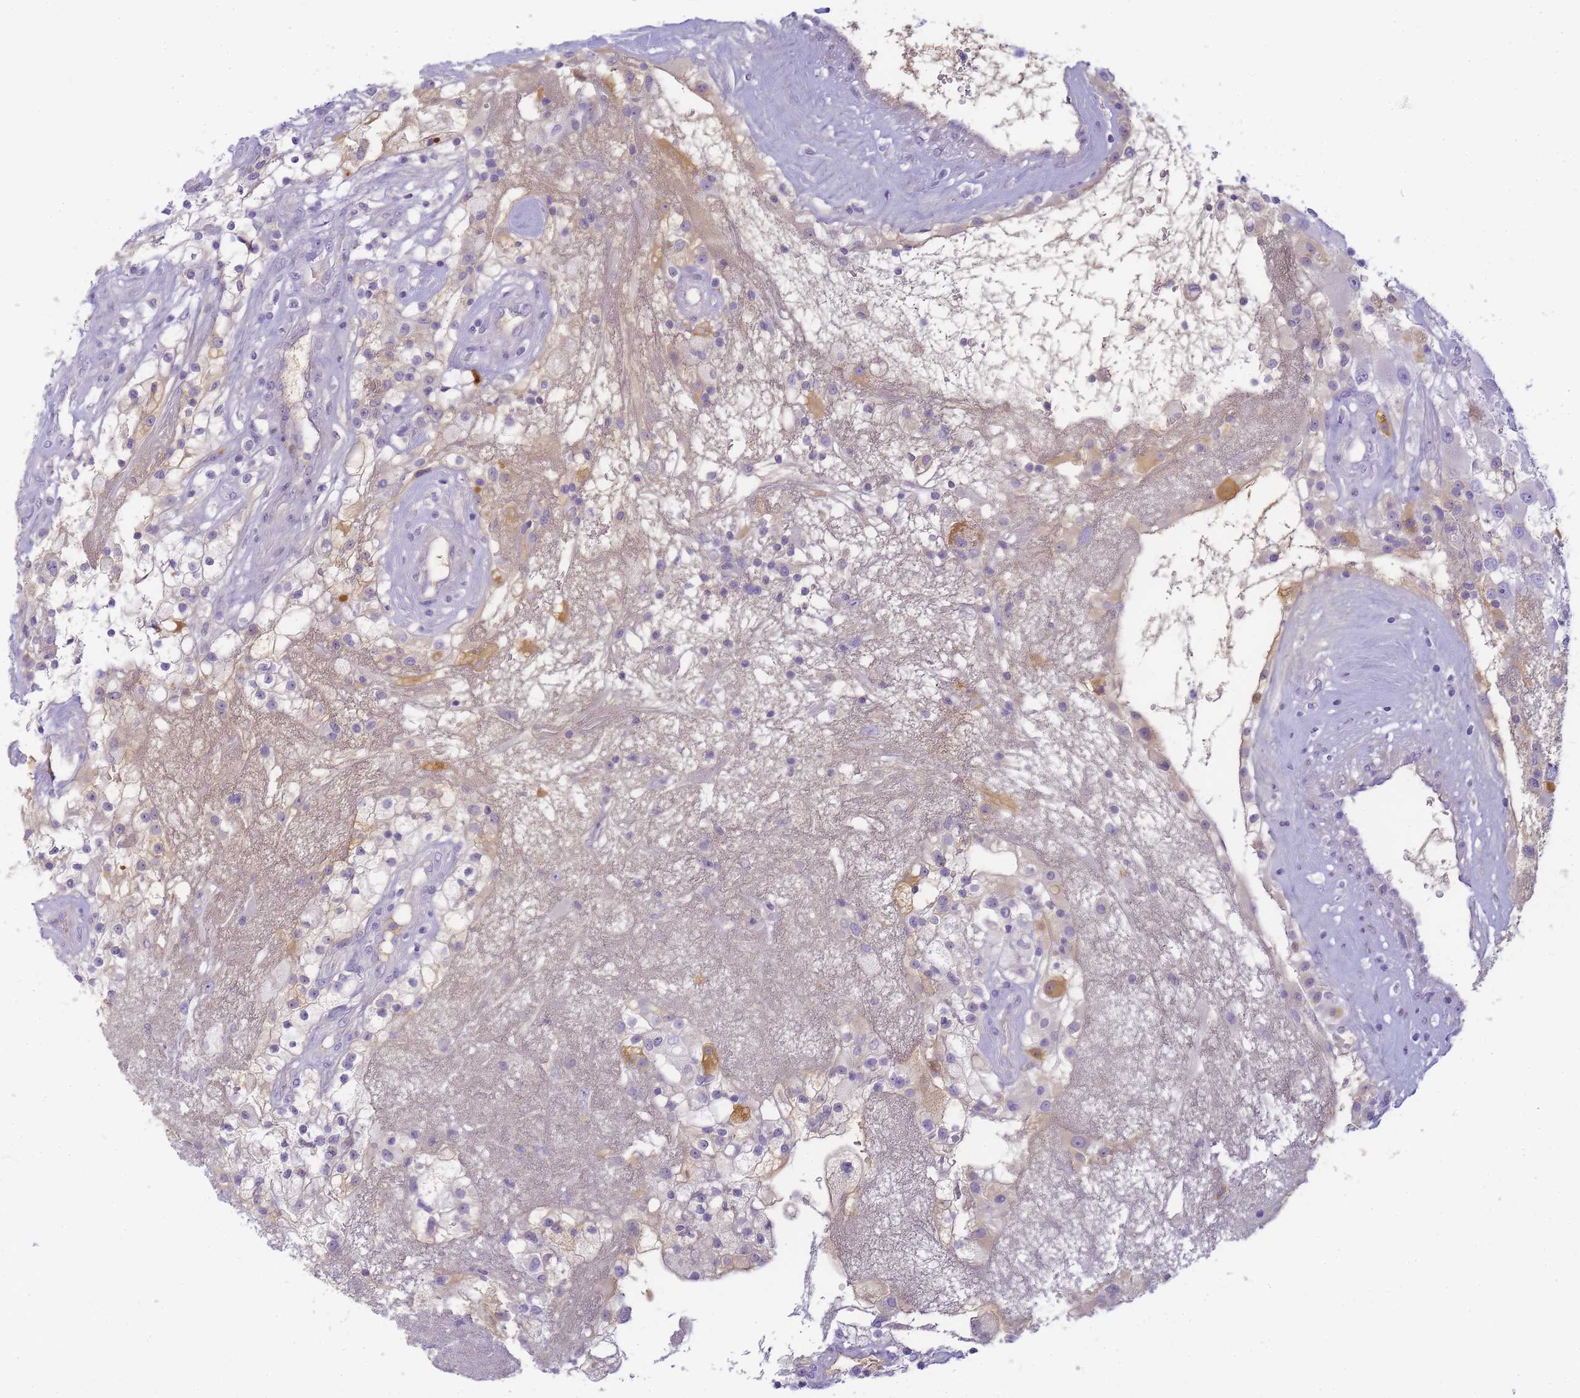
{"staining": {"intensity": "negative", "quantity": "none", "location": "none"}, "tissue": "renal cancer", "cell_type": "Tumor cells", "image_type": "cancer", "snomed": [{"axis": "morphology", "description": "Adenocarcinoma, NOS"}, {"axis": "topography", "description": "Kidney"}], "caption": "The immunohistochemistry image has no significant expression in tumor cells of renal cancer tissue. (Immunohistochemistry, brightfield microscopy, high magnification).", "gene": "RRAD", "patient": {"sex": "female", "age": 52}}